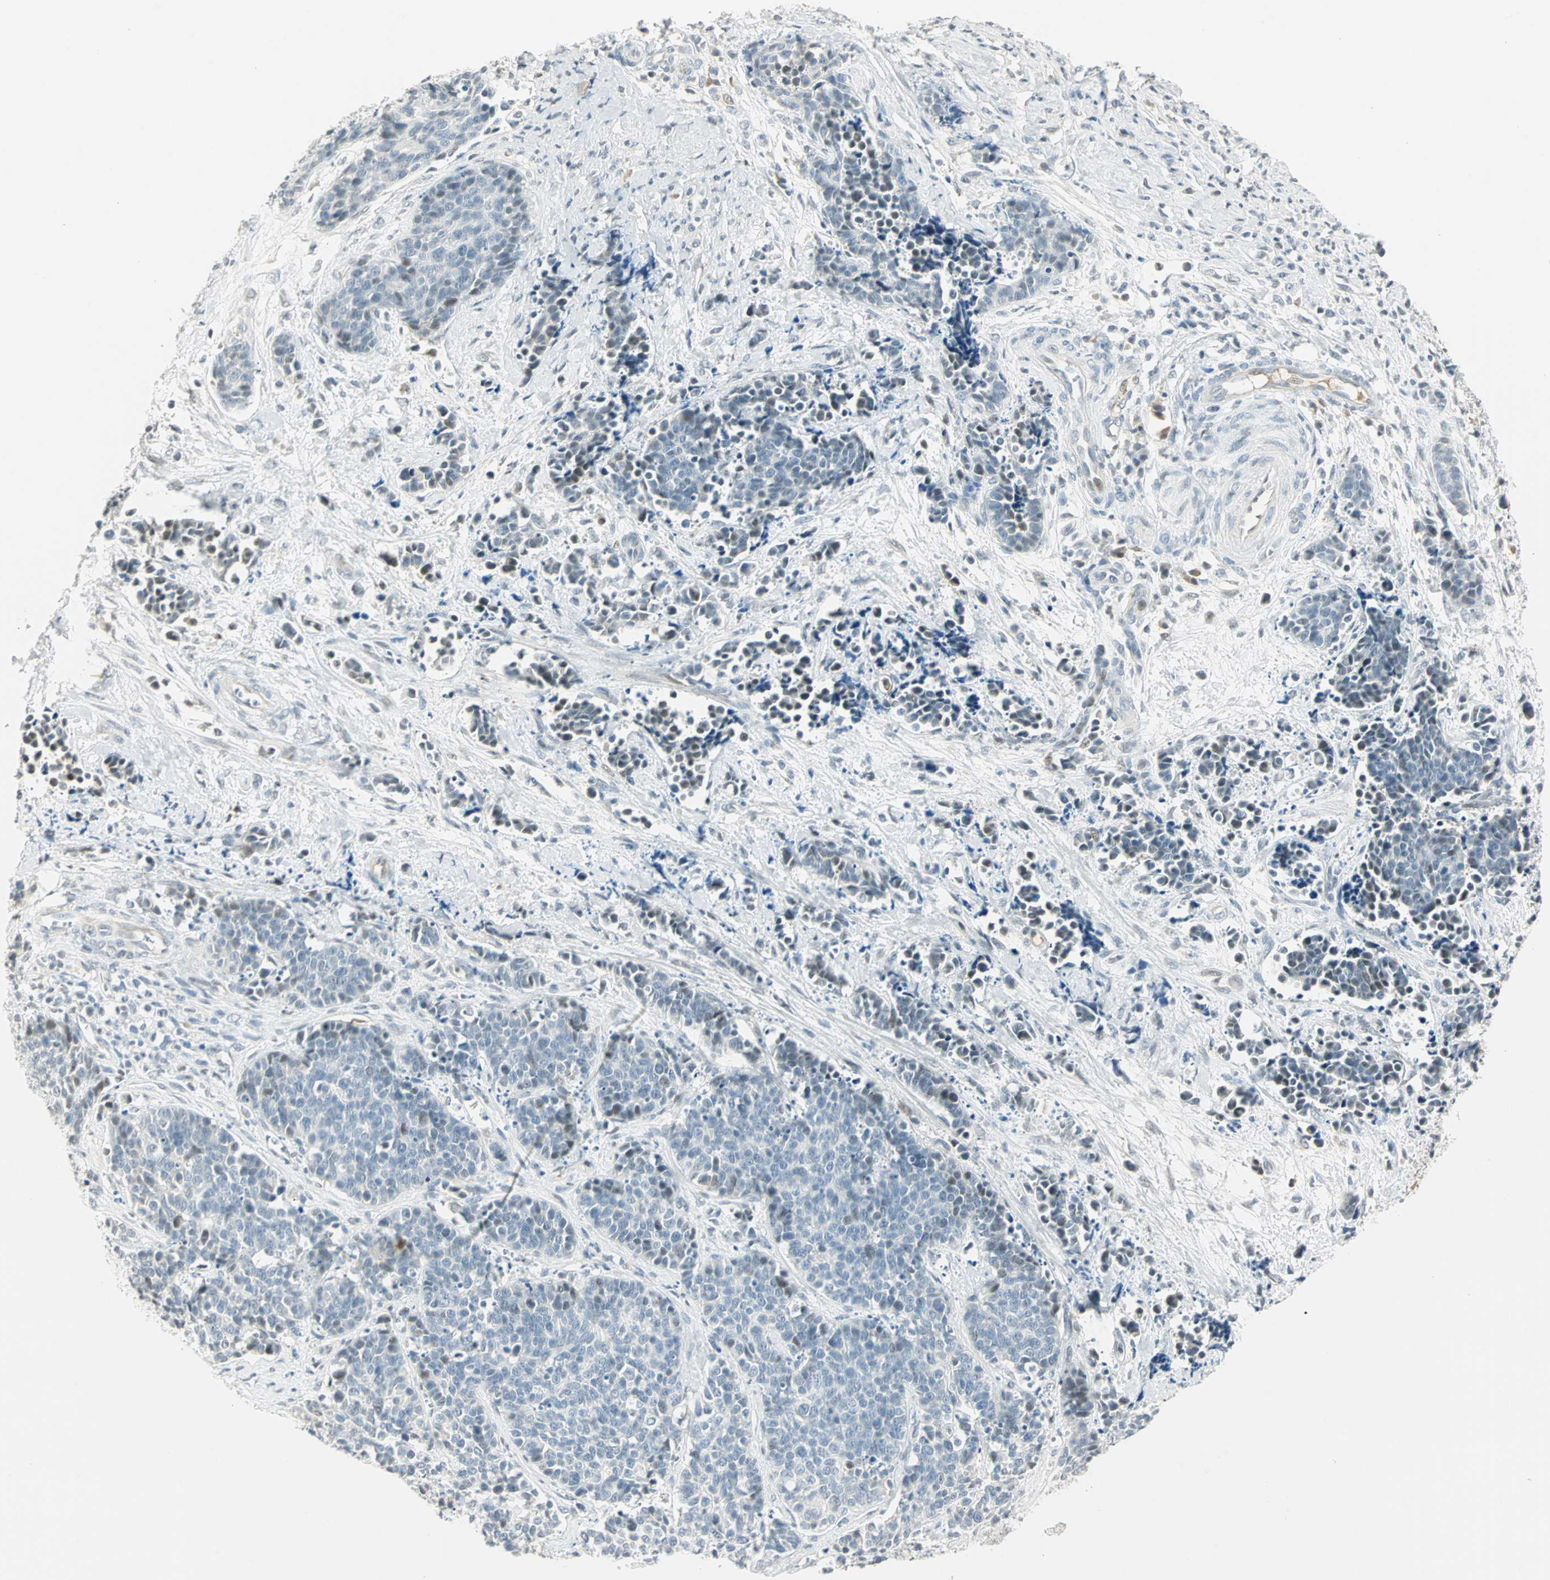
{"staining": {"intensity": "weak", "quantity": "<25%", "location": "nuclear"}, "tissue": "cervical cancer", "cell_type": "Tumor cells", "image_type": "cancer", "snomed": [{"axis": "morphology", "description": "Squamous cell carcinoma, NOS"}, {"axis": "topography", "description": "Cervix"}], "caption": "Cervical cancer (squamous cell carcinoma) was stained to show a protein in brown. There is no significant staining in tumor cells.", "gene": "SMAD3", "patient": {"sex": "female", "age": 35}}